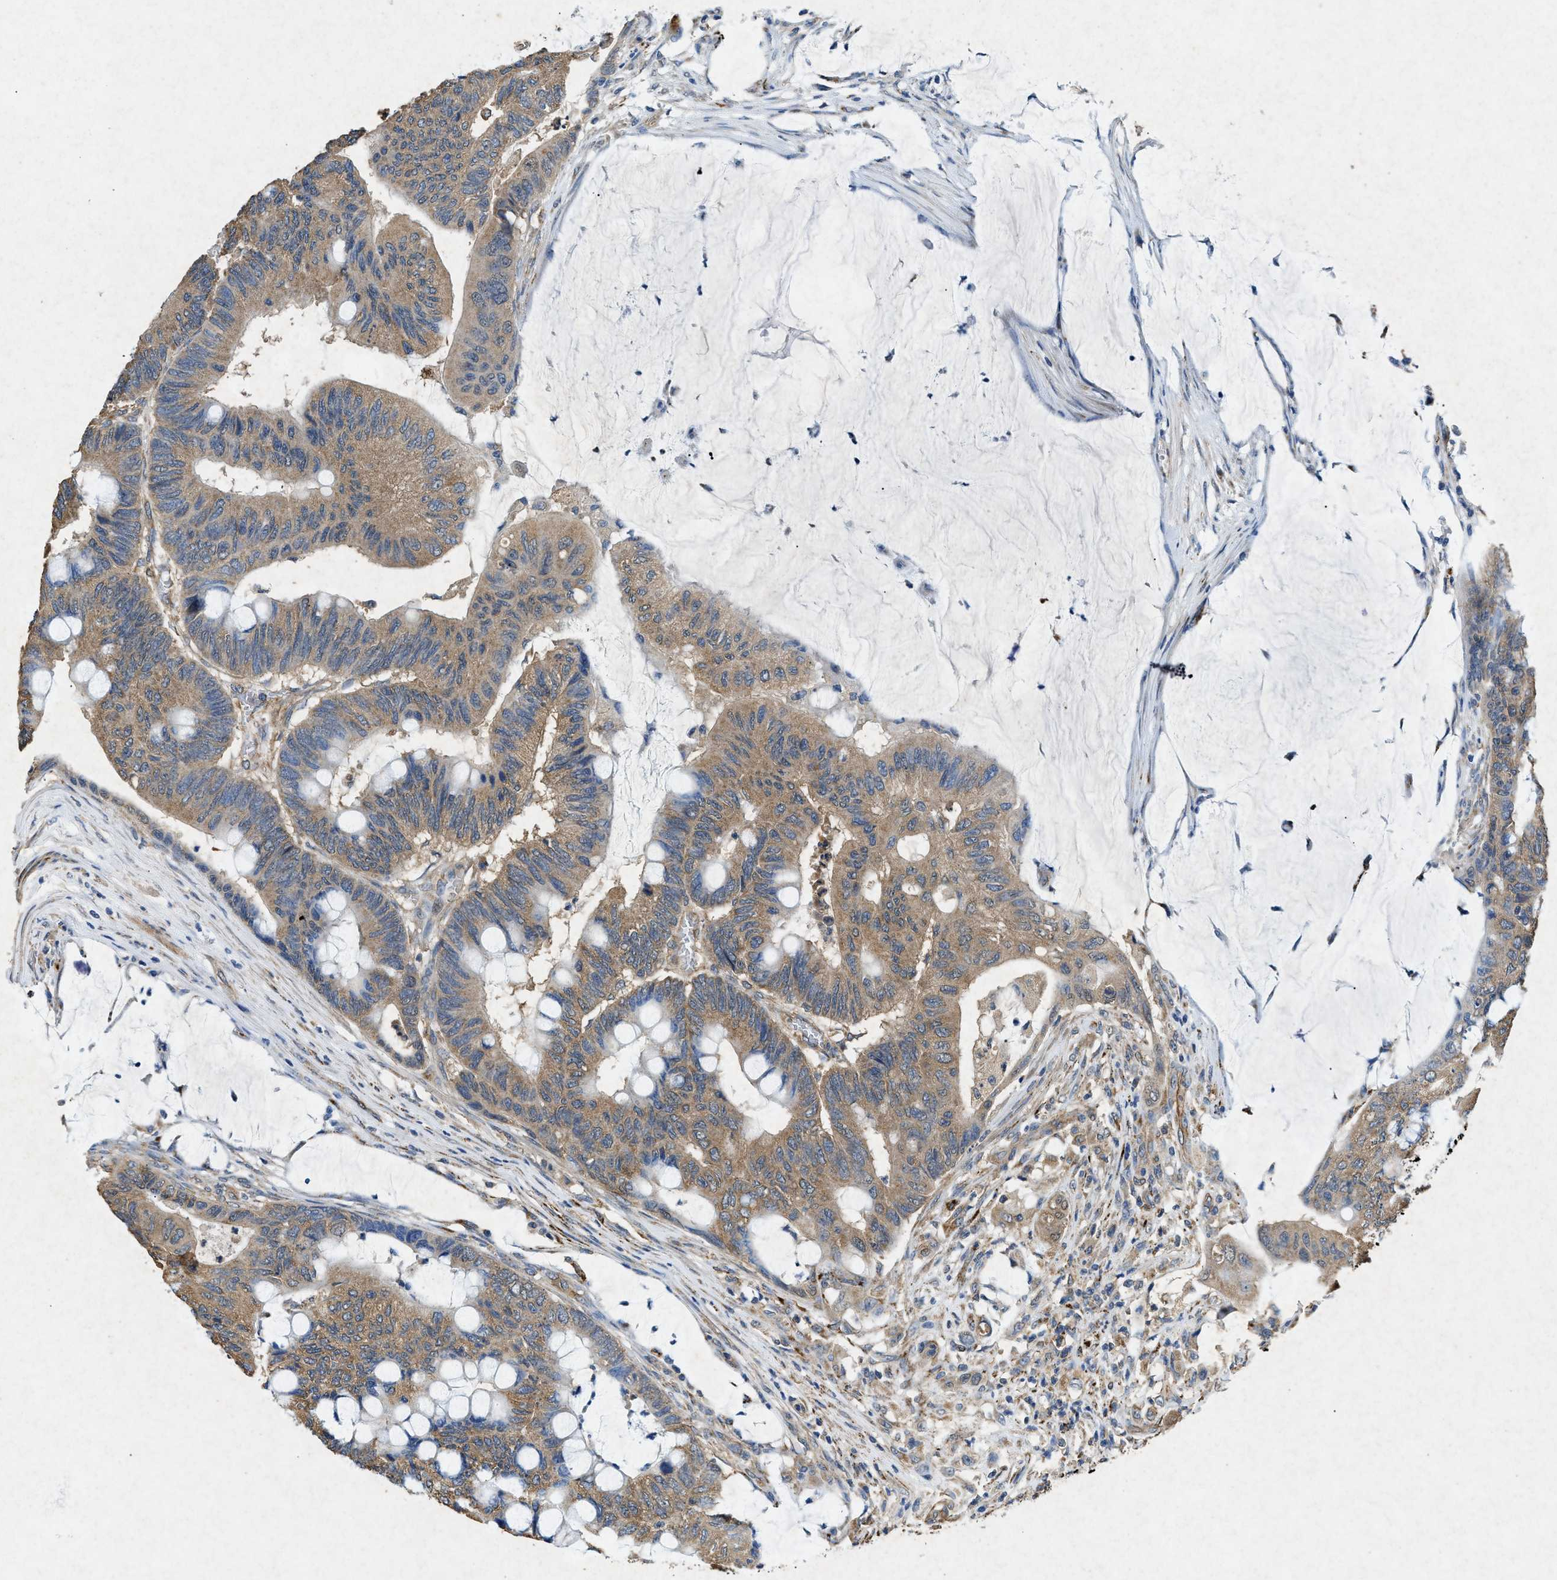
{"staining": {"intensity": "moderate", "quantity": ">75%", "location": "cytoplasmic/membranous"}, "tissue": "colorectal cancer", "cell_type": "Tumor cells", "image_type": "cancer", "snomed": [{"axis": "morphology", "description": "Normal tissue, NOS"}, {"axis": "morphology", "description": "Adenocarcinoma, NOS"}, {"axis": "topography", "description": "Rectum"}], "caption": "A histopathology image showing moderate cytoplasmic/membranous staining in about >75% of tumor cells in colorectal cancer, as visualized by brown immunohistochemical staining.", "gene": "CDK15", "patient": {"sex": "male", "age": 92}}